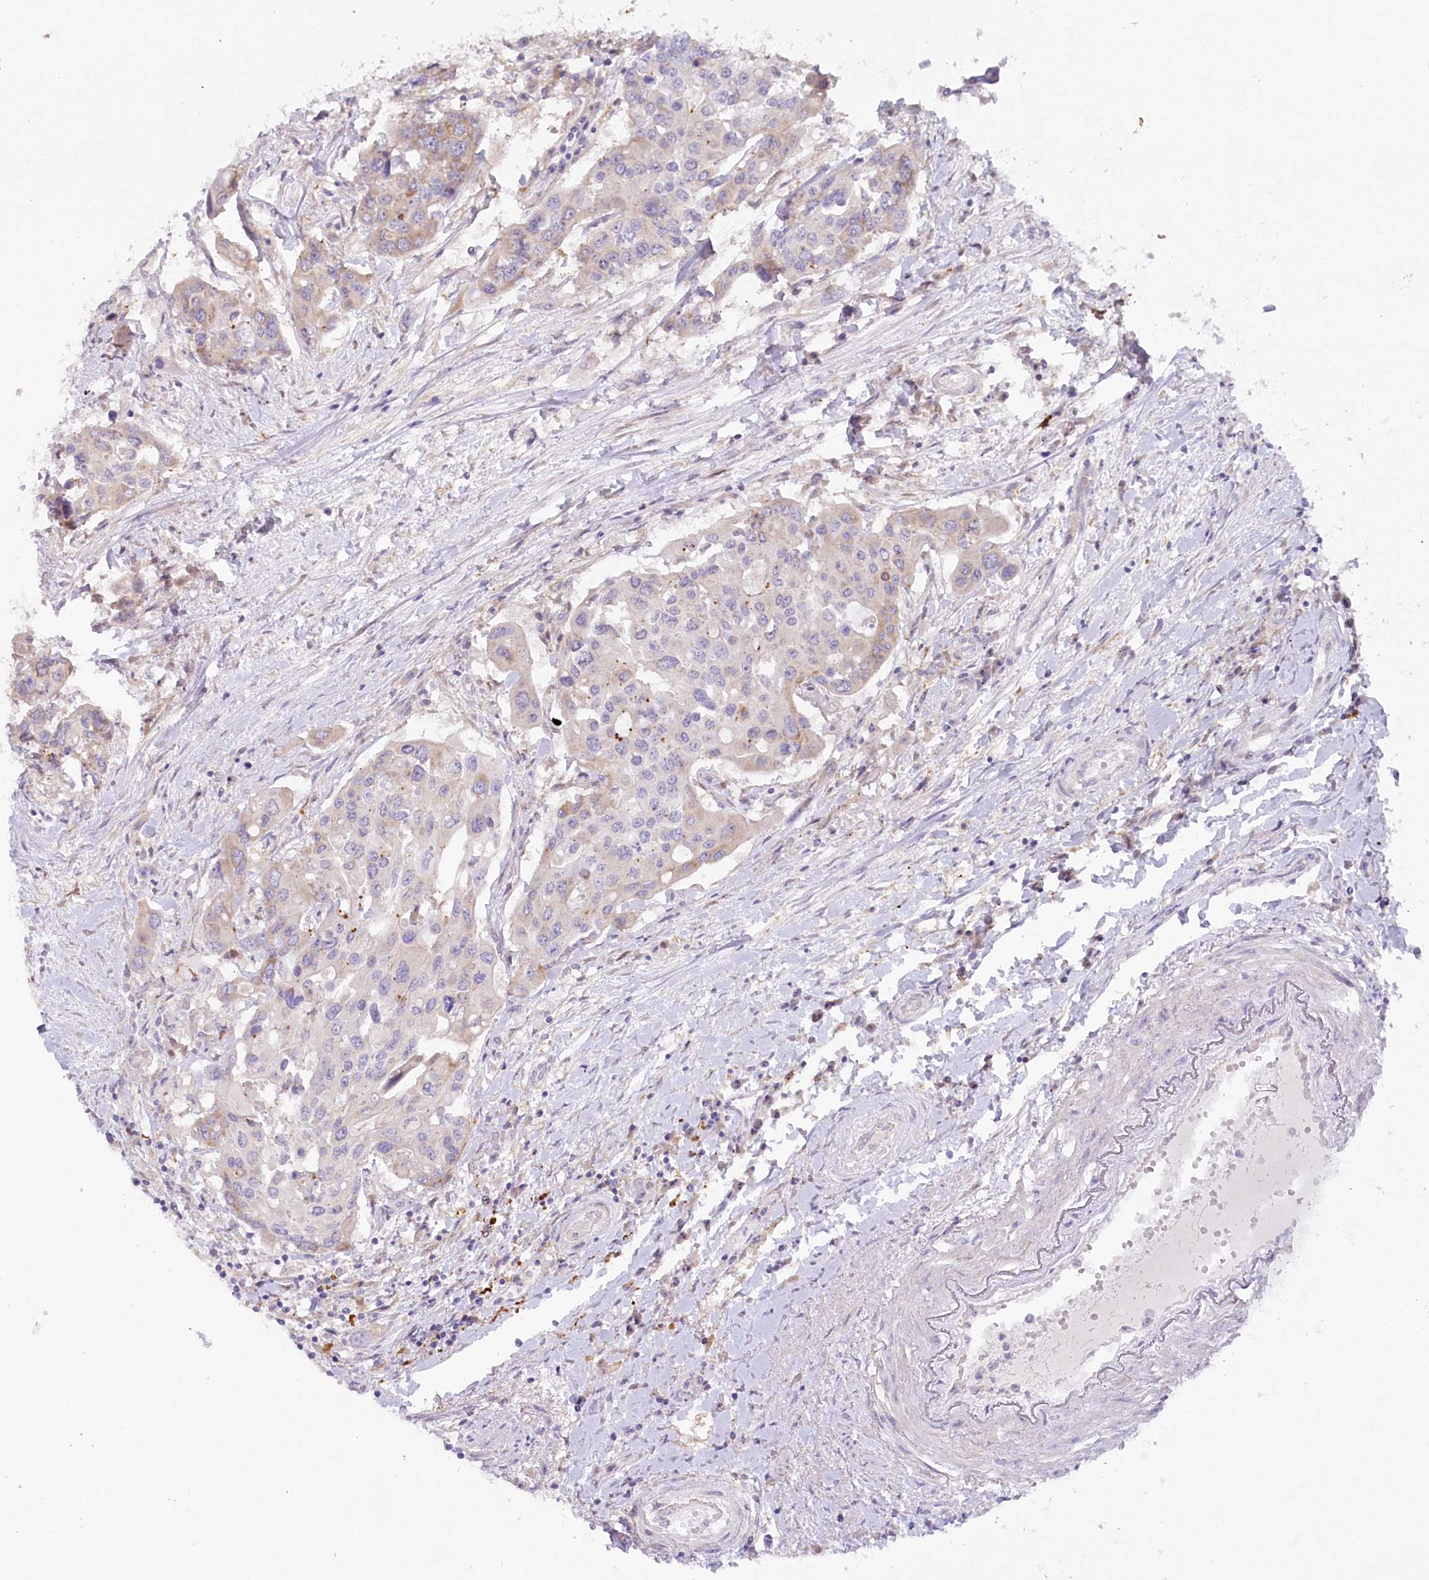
{"staining": {"intensity": "weak", "quantity": "<25%", "location": "cytoplasmic/membranous"}, "tissue": "colorectal cancer", "cell_type": "Tumor cells", "image_type": "cancer", "snomed": [{"axis": "morphology", "description": "Adenocarcinoma, NOS"}, {"axis": "topography", "description": "Colon"}], "caption": "This is an immunohistochemistry (IHC) micrograph of human colorectal adenocarcinoma. There is no staining in tumor cells.", "gene": "MYOZ1", "patient": {"sex": "male", "age": 77}}